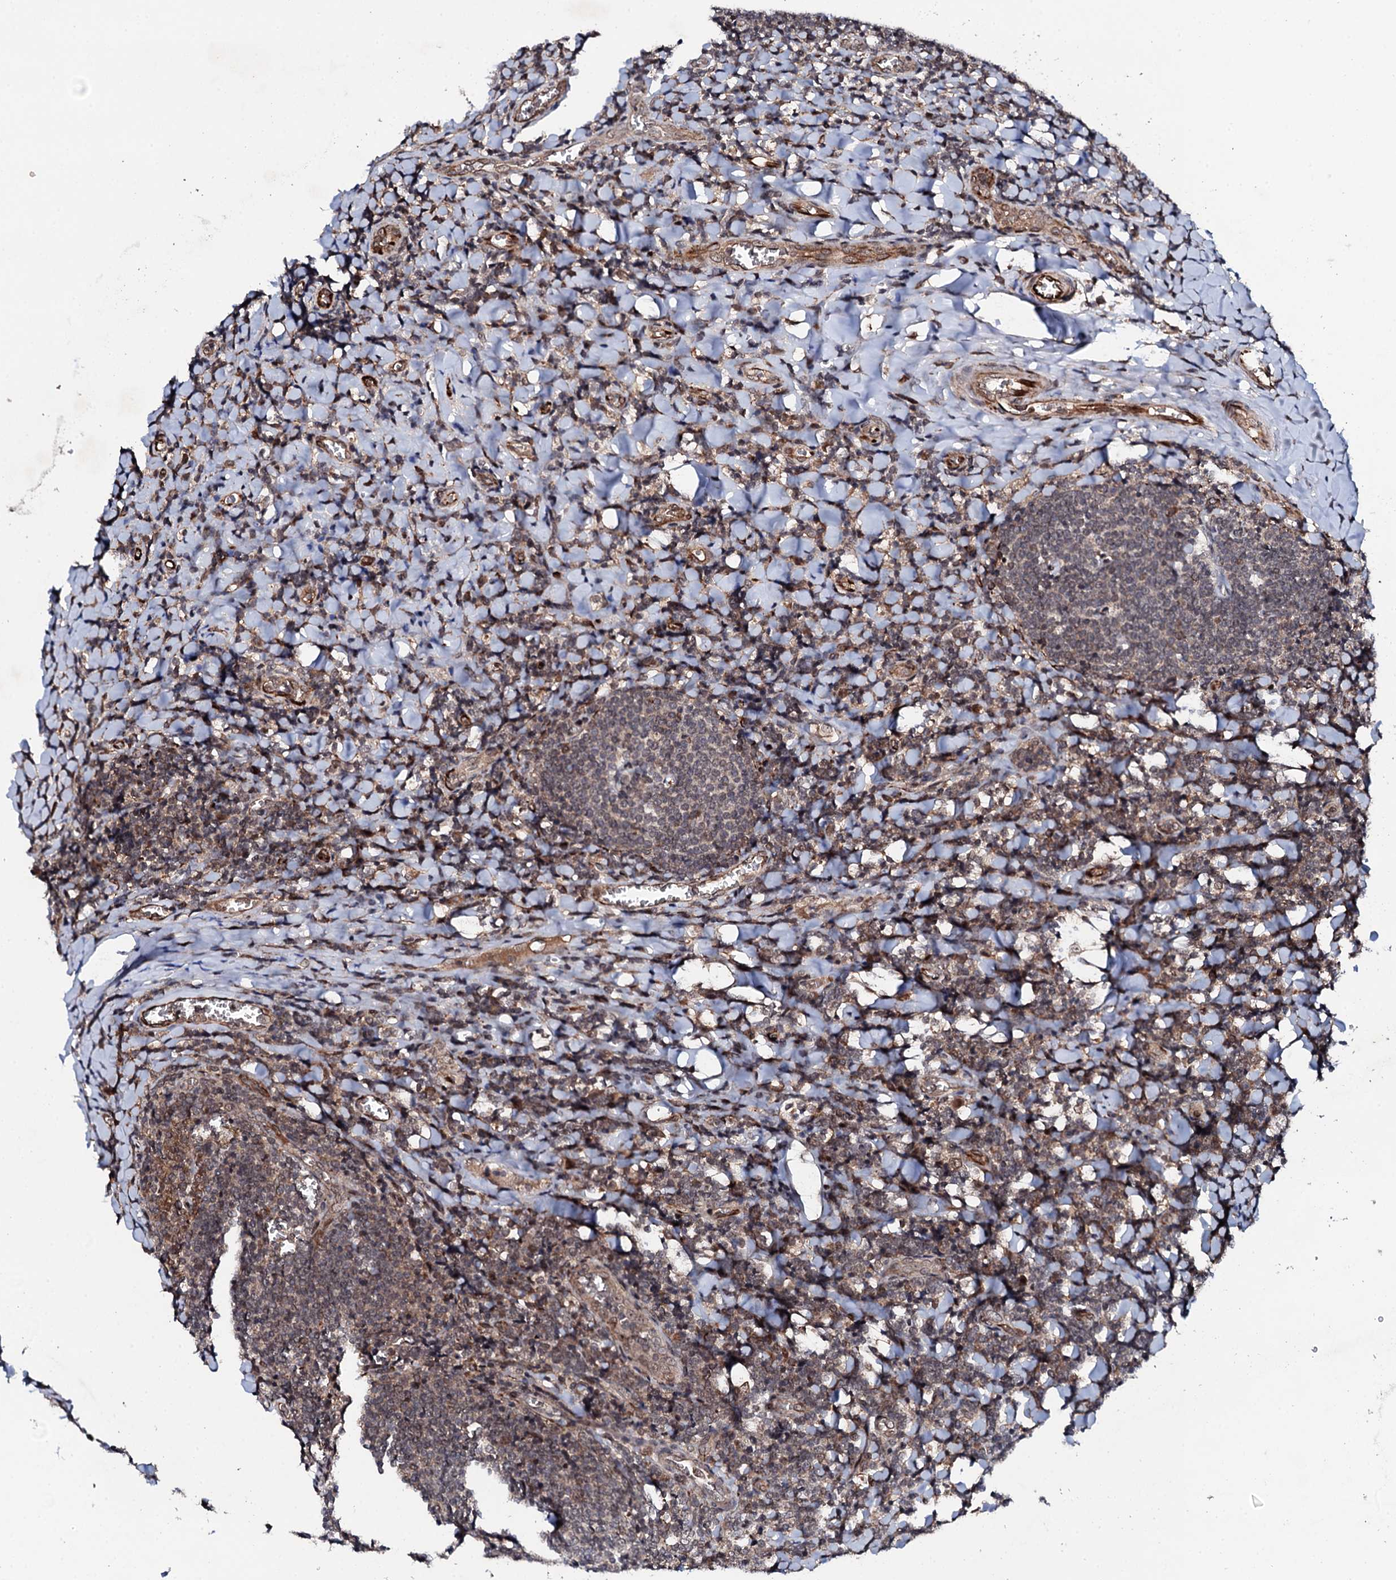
{"staining": {"intensity": "moderate", "quantity": ">75%", "location": "cytoplasmic/membranous,nuclear"}, "tissue": "tonsil", "cell_type": "Germinal center cells", "image_type": "normal", "snomed": [{"axis": "morphology", "description": "Normal tissue, NOS"}, {"axis": "topography", "description": "Tonsil"}], "caption": "Immunohistochemical staining of unremarkable human tonsil shows medium levels of moderate cytoplasmic/membranous,nuclear expression in approximately >75% of germinal center cells. Immunohistochemistry stains the protein of interest in brown and the nuclei are stained blue.", "gene": "FAM111A", "patient": {"sex": "male", "age": 27}}